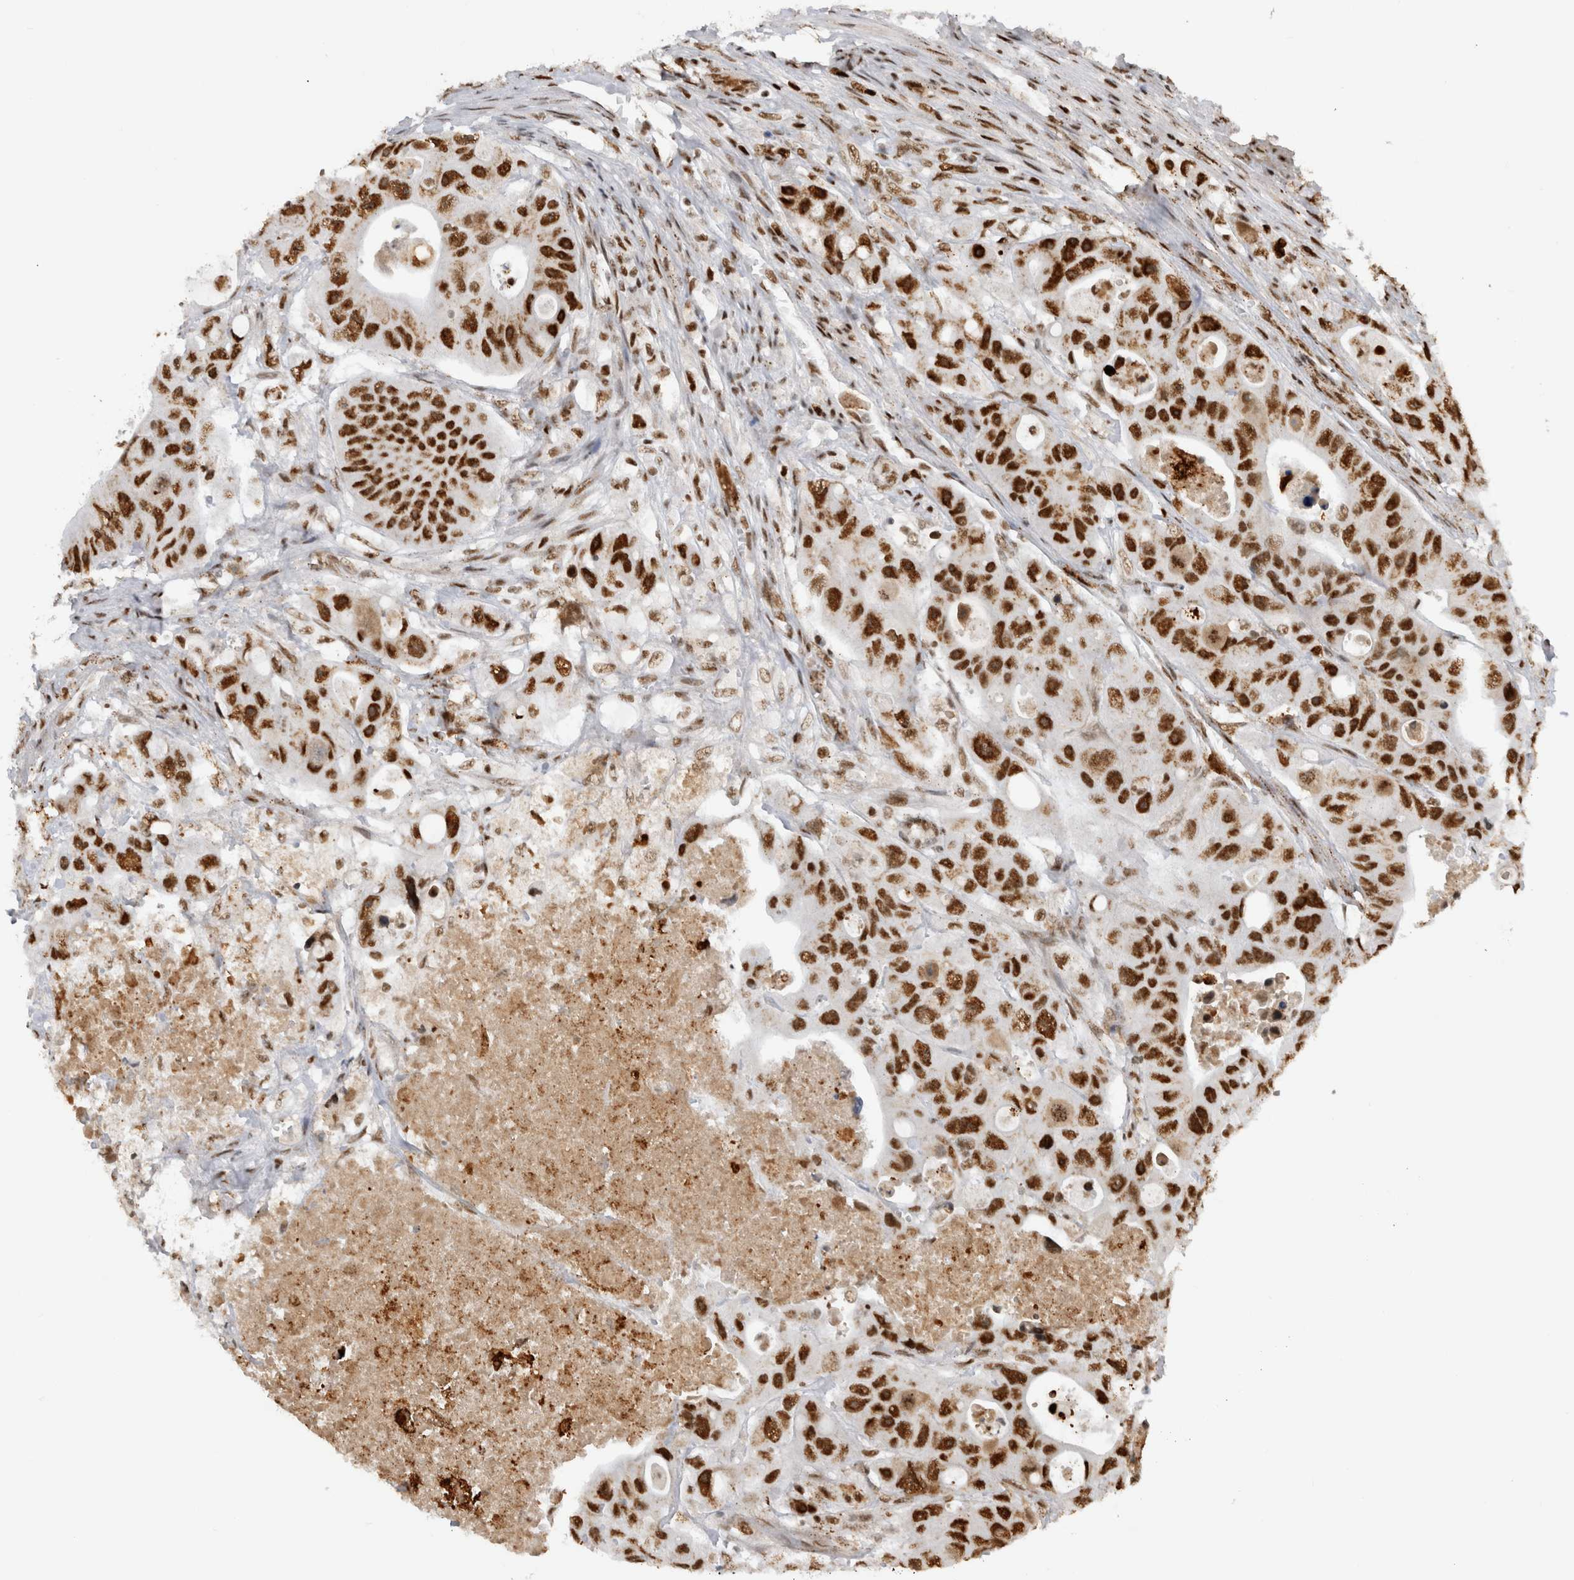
{"staining": {"intensity": "strong", "quantity": ">75%", "location": "nuclear"}, "tissue": "colorectal cancer", "cell_type": "Tumor cells", "image_type": "cancer", "snomed": [{"axis": "morphology", "description": "Adenocarcinoma, NOS"}, {"axis": "topography", "description": "Colon"}], "caption": "Protein analysis of colorectal adenocarcinoma tissue shows strong nuclear positivity in approximately >75% of tumor cells.", "gene": "EYA2", "patient": {"sex": "female", "age": 46}}